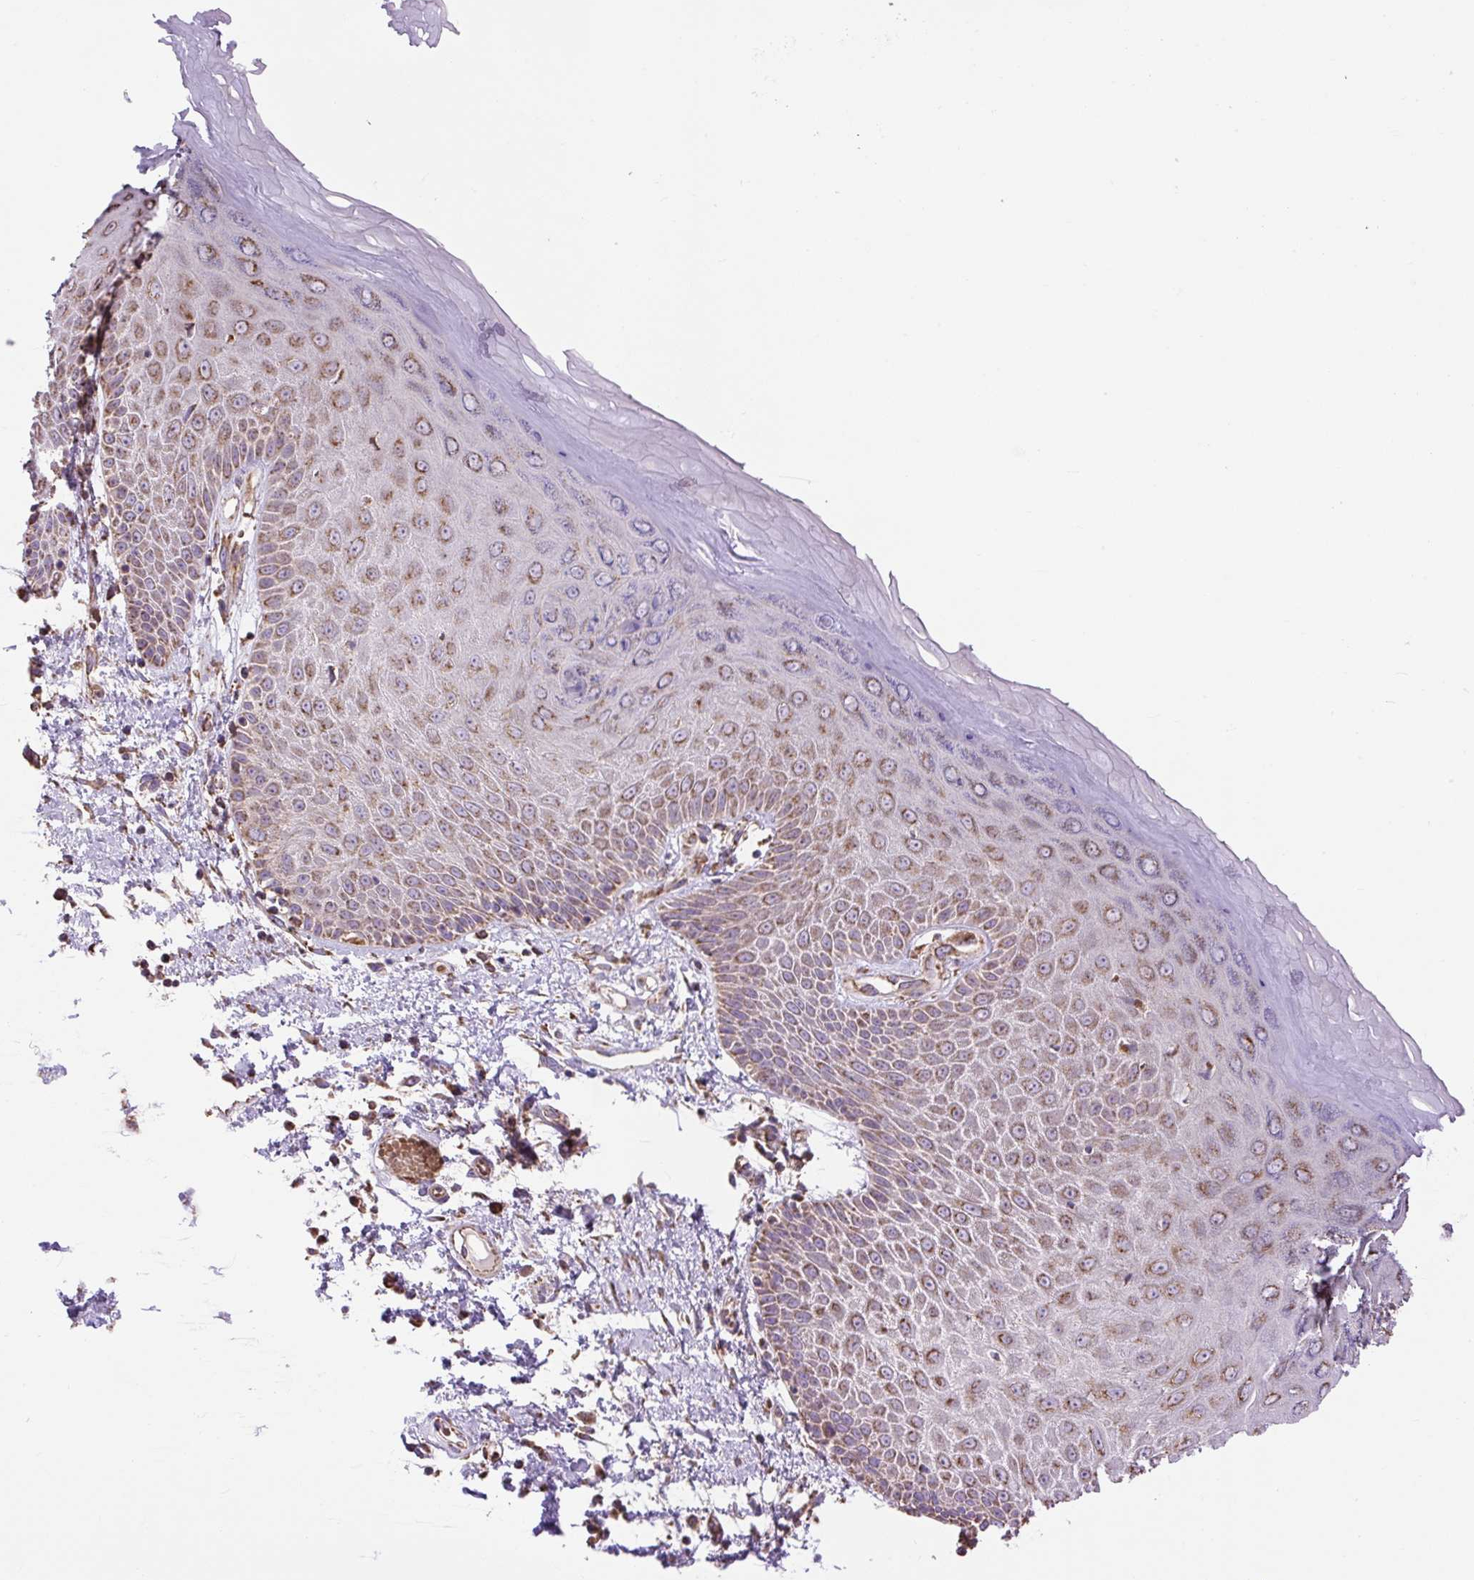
{"staining": {"intensity": "moderate", "quantity": ">75%", "location": "cytoplasmic/membranous"}, "tissue": "skin", "cell_type": "Epidermal cells", "image_type": "normal", "snomed": [{"axis": "morphology", "description": "Normal tissue, NOS"}, {"axis": "topography", "description": "Anal"}, {"axis": "topography", "description": "Peripheral nerve tissue"}], "caption": "Human skin stained for a protein (brown) shows moderate cytoplasmic/membranous positive expression in about >75% of epidermal cells.", "gene": "PLCG1", "patient": {"sex": "male", "age": 78}}